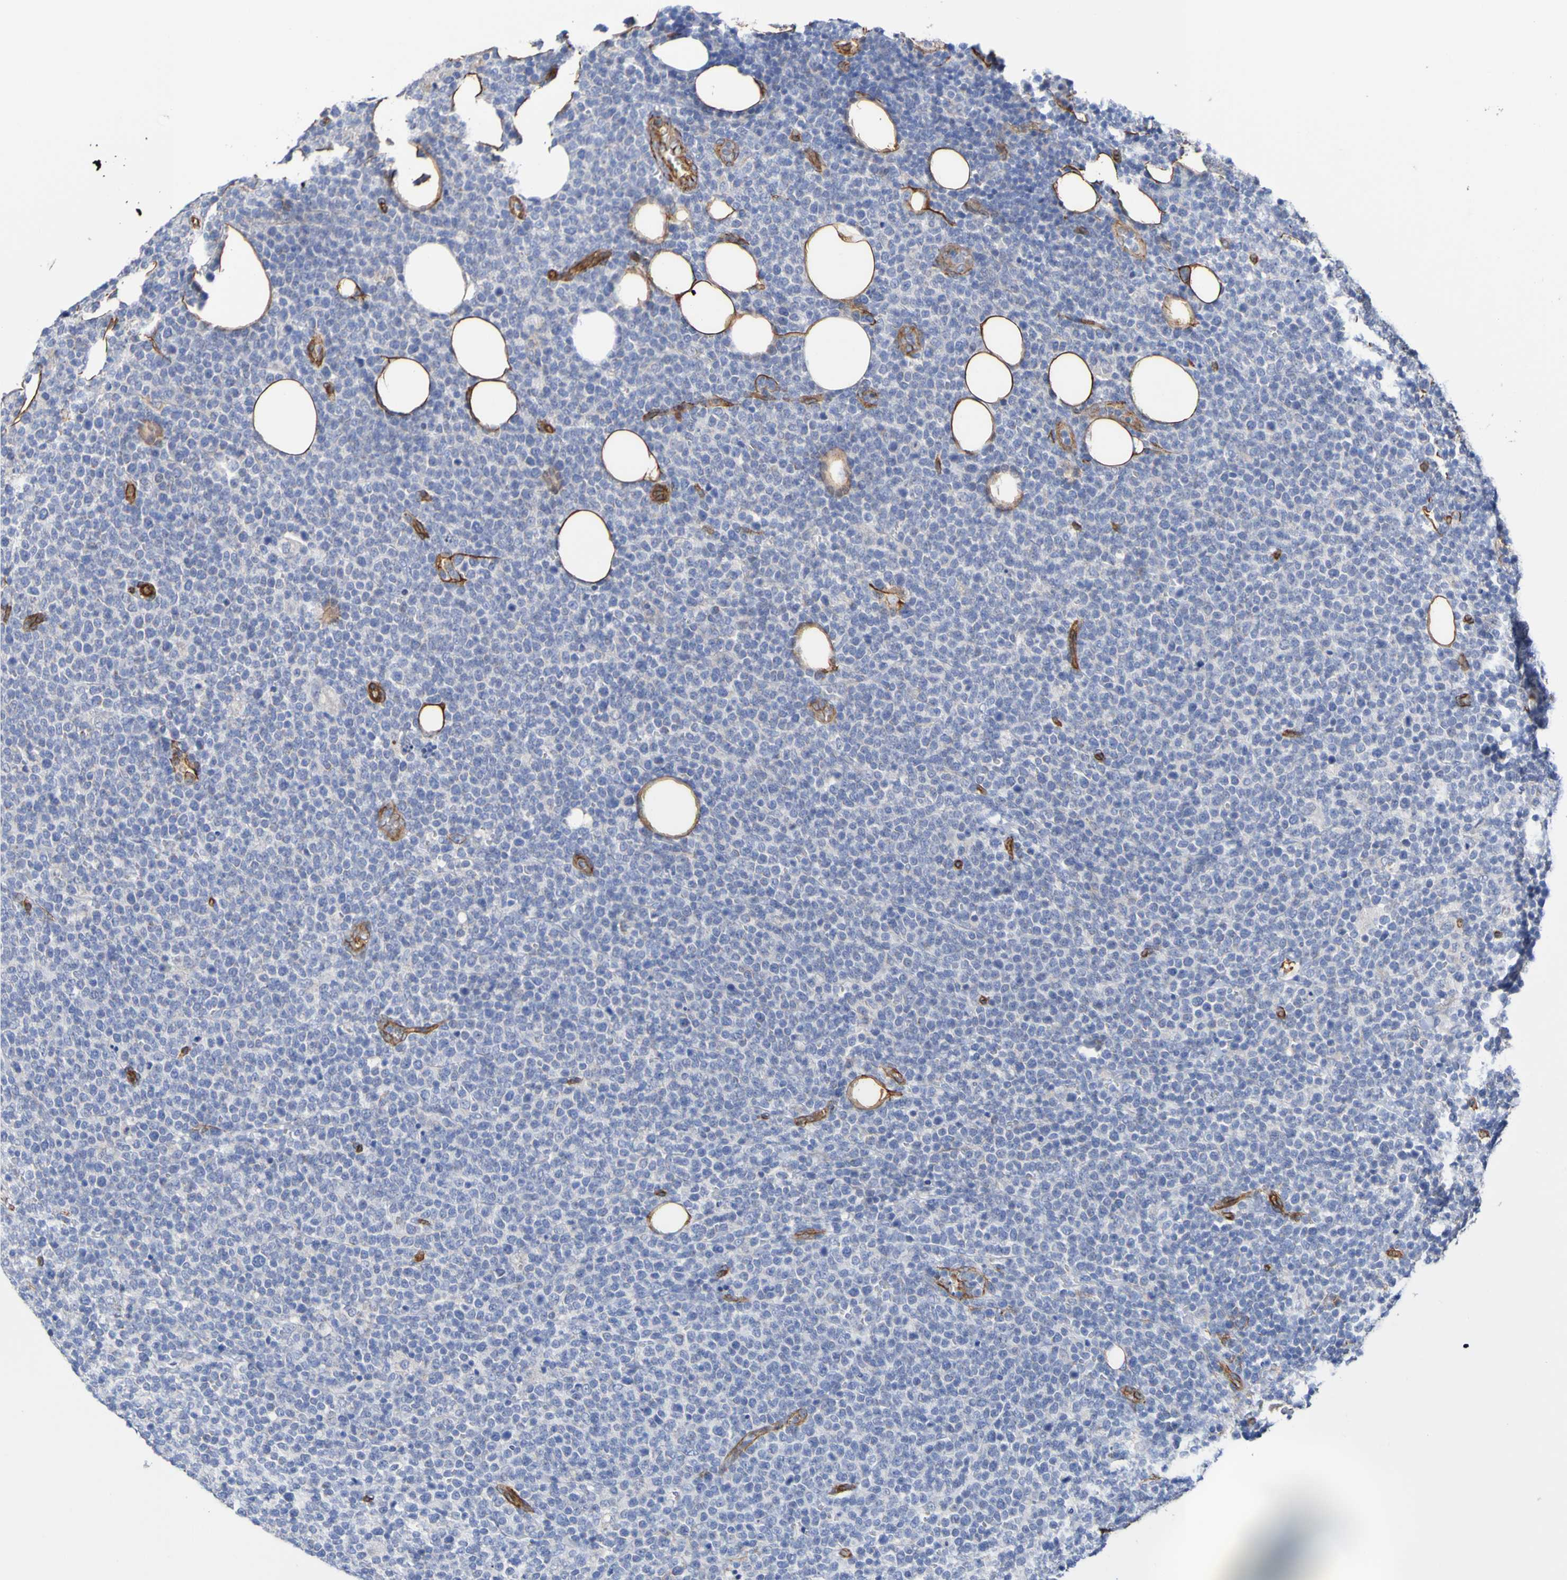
{"staining": {"intensity": "negative", "quantity": "none", "location": "none"}, "tissue": "lymphoma", "cell_type": "Tumor cells", "image_type": "cancer", "snomed": [{"axis": "morphology", "description": "Malignant lymphoma, non-Hodgkin's type, High grade"}, {"axis": "topography", "description": "Lymph node"}], "caption": "The immunohistochemistry (IHC) histopathology image has no significant positivity in tumor cells of malignant lymphoma, non-Hodgkin's type (high-grade) tissue.", "gene": "ELMOD3", "patient": {"sex": "male", "age": 61}}